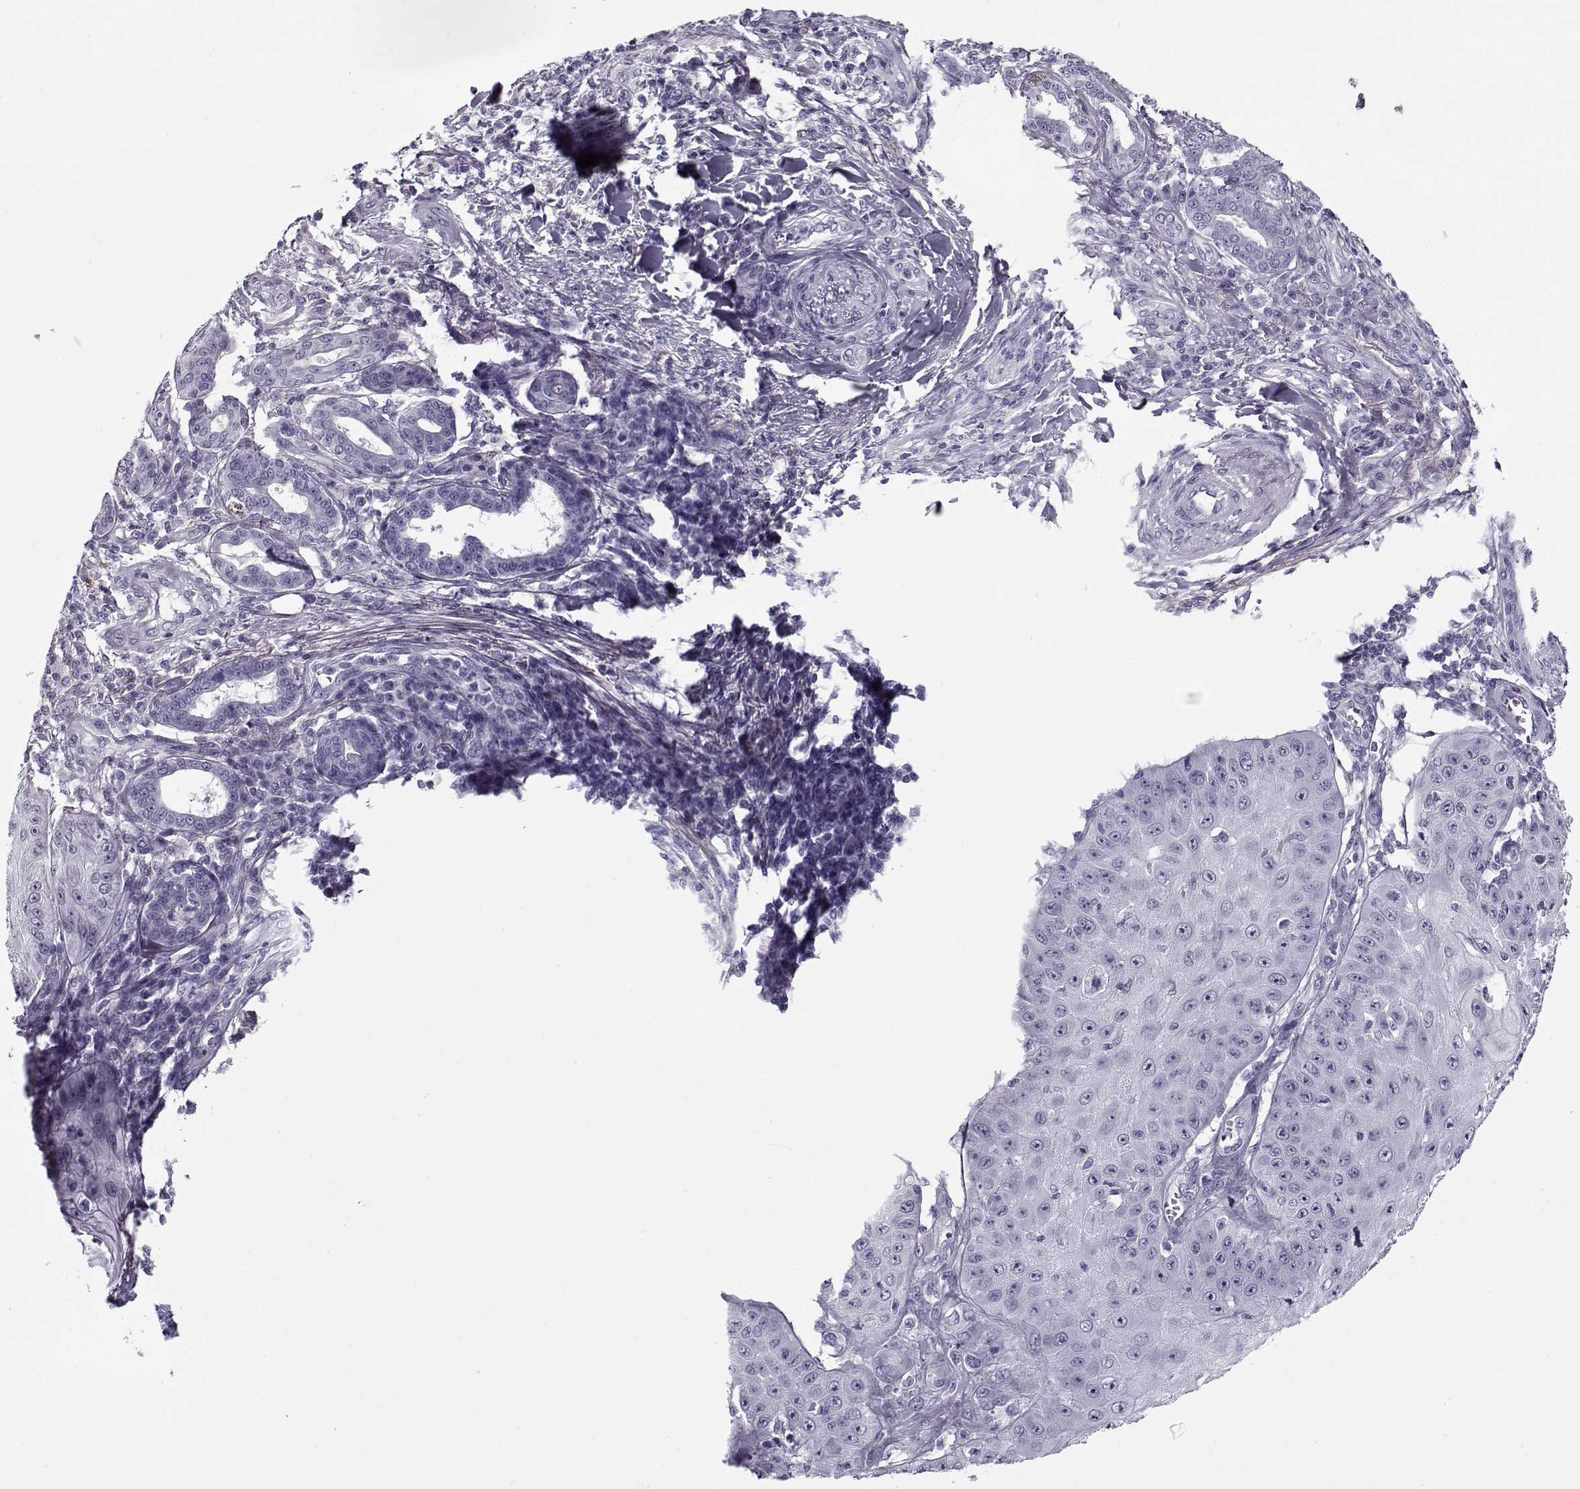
{"staining": {"intensity": "negative", "quantity": "none", "location": "none"}, "tissue": "skin cancer", "cell_type": "Tumor cells", "image_type": "cancer", "snomed": [{"axis": "morphology", "description": "Squamous cell carcinoma, NOS"}, {"axis": "topography", "description": "Skin"}], "caption": "The micrograph demonstrates no staining of tumor cells in skin squamous cell carcinoma.", "gene": "GAGE2A", "patient": {"sex": "male", "age": 70}}